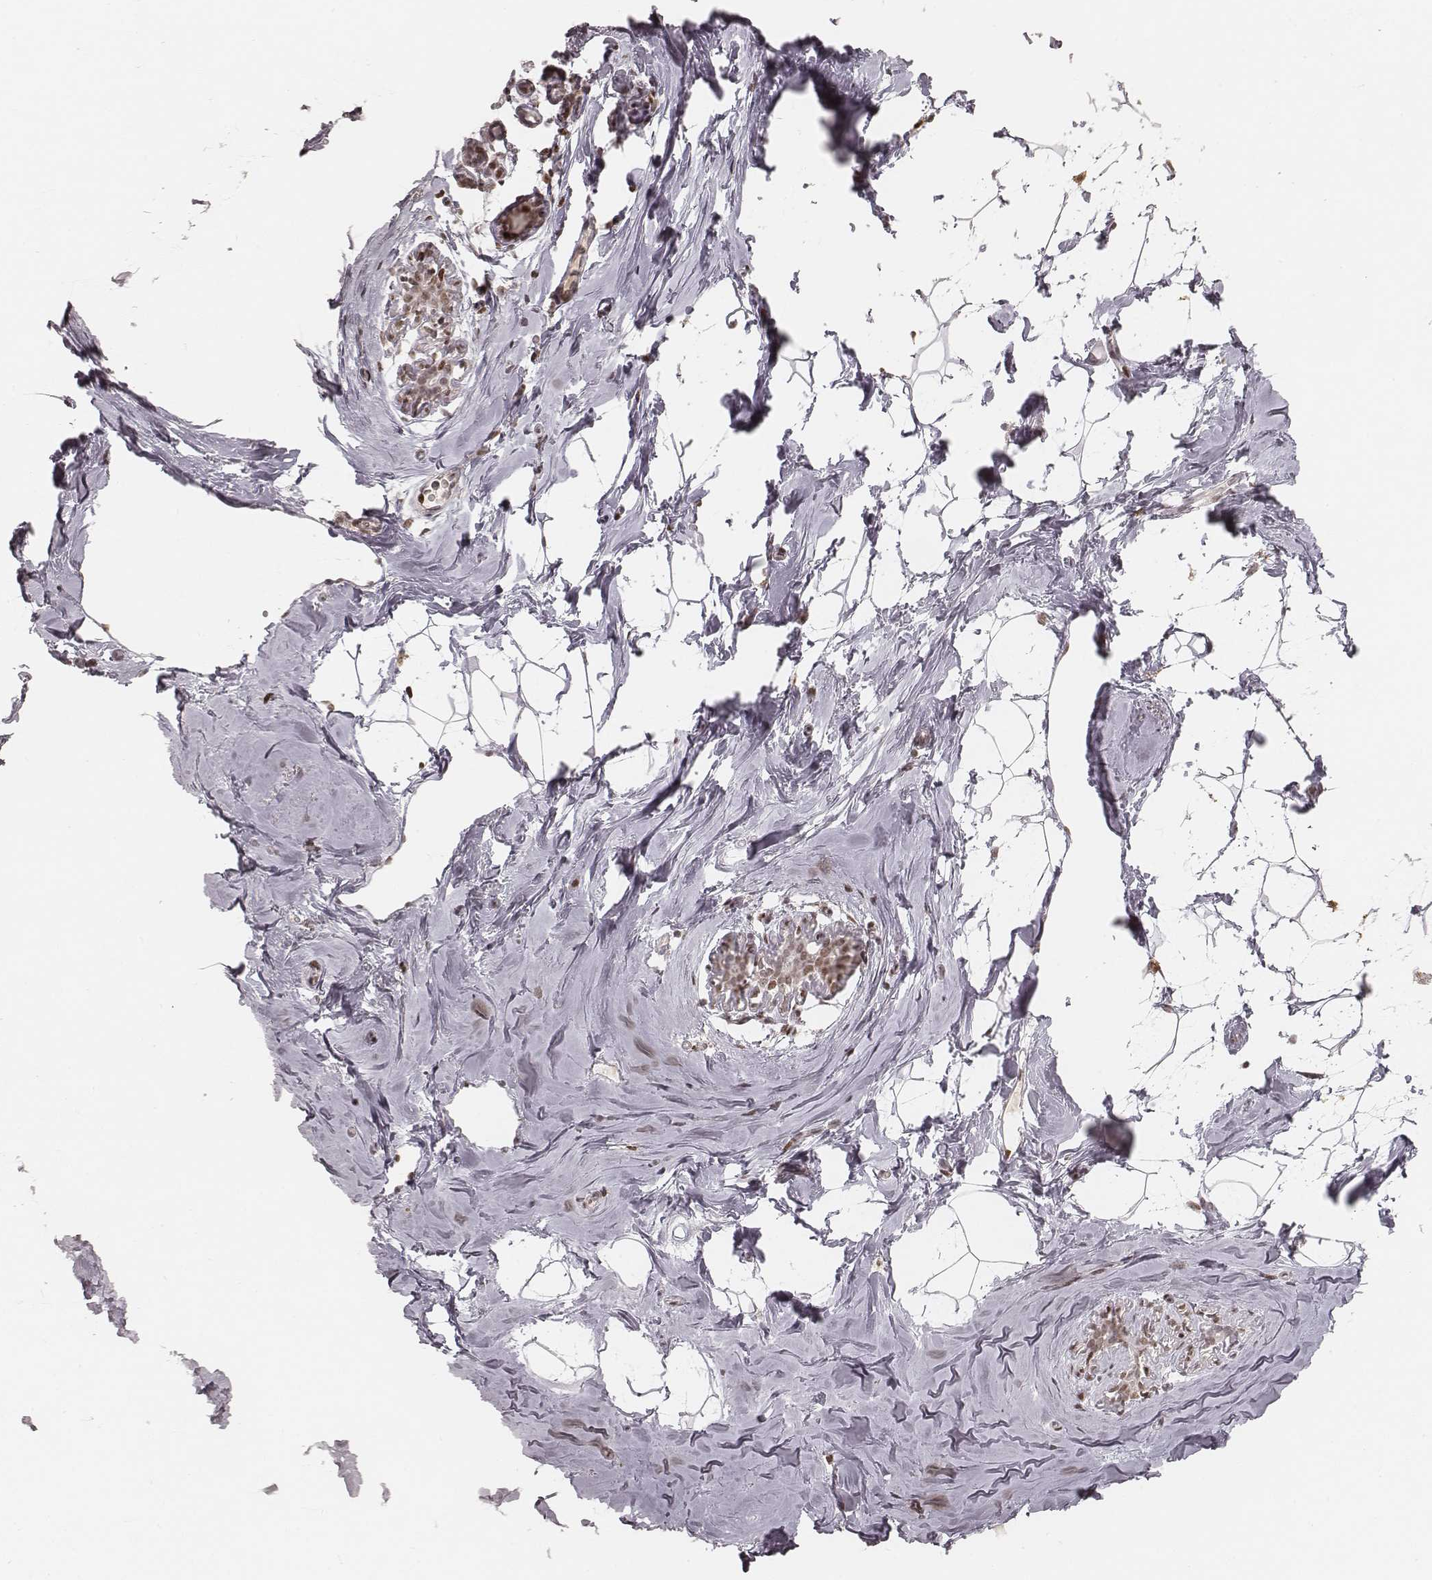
{"staining": {"intensity": "moderate", "quantity": ">75%", "location": "nuclear"}, "tissue": "breast", "cell_type": "Adipocytes", "image_type": "normal", "snomed": [{"axis": "morphology", "description": "Normal tissue, NOS"}, {"axis": "topography", "description": "Breast"}], "caption": "Immunohistochemistry (IHC) image of unremarkable human breast stained for a protein (brown), which exhibits medium levels of moderate nuclear staining in about >75% of adipocytes.", "gene": "HNRNPC", "patient": {"sex": "female", "age": 32}}